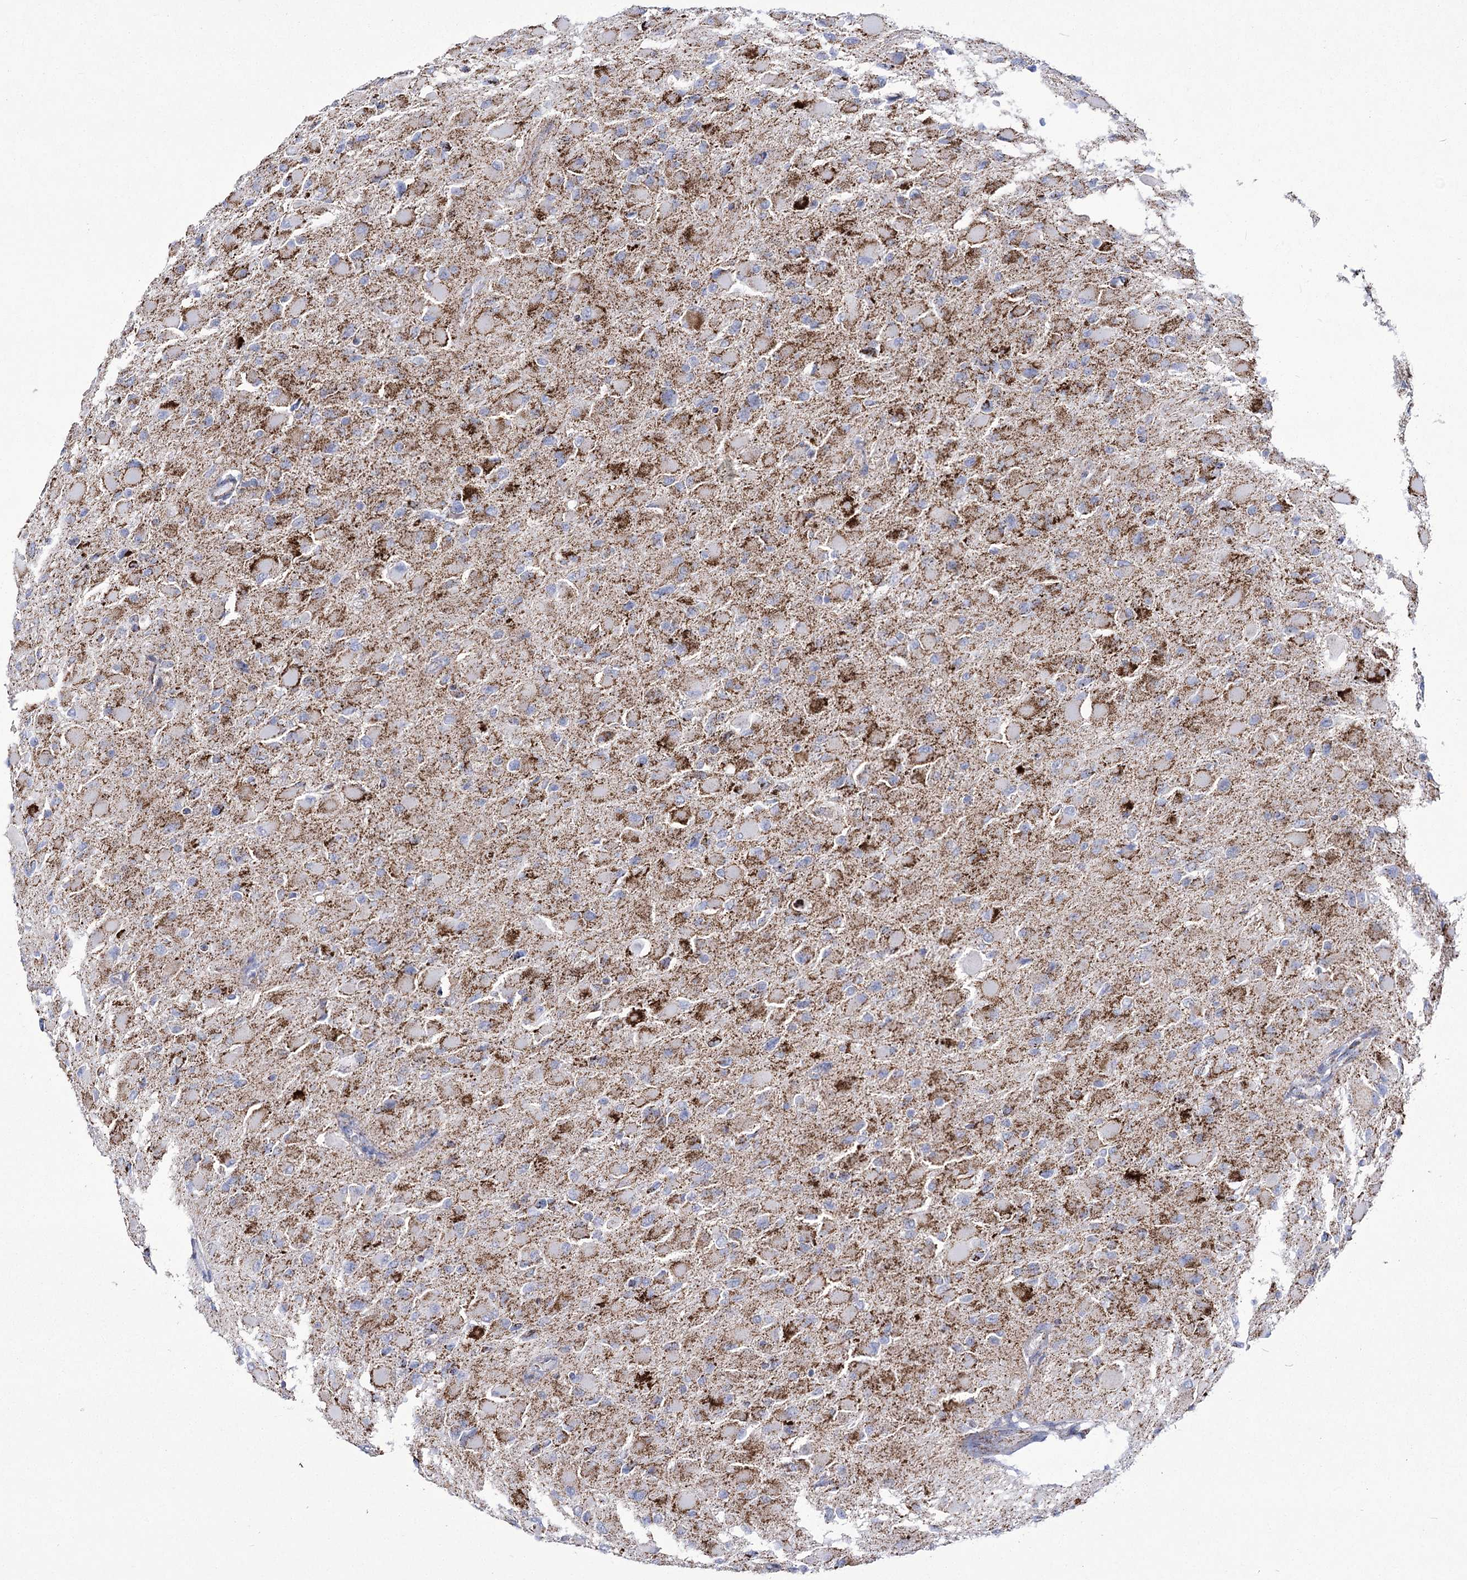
{"staining": {"intensity": "moderate", "quantity": ">75%", "location": "cytoplasmic/membranous"}, "tissue": "glioma", "cell_type": "Tumor cells", "image_type": "cancer", "snomed": [{"axis": "morphology", "description": "Glioma, malignant, High grade"}, {"axis": "topography", "description": "Cerebral cortex"}], "caption": "Immunohistochemical staining of high-grade glioma (malignant) reveals moderate cytoplasmic/membranous protein expression in approximately >75% of tumor cells.", "gene": "PDHB", "patient": {"sex": "female", "age": 36}}